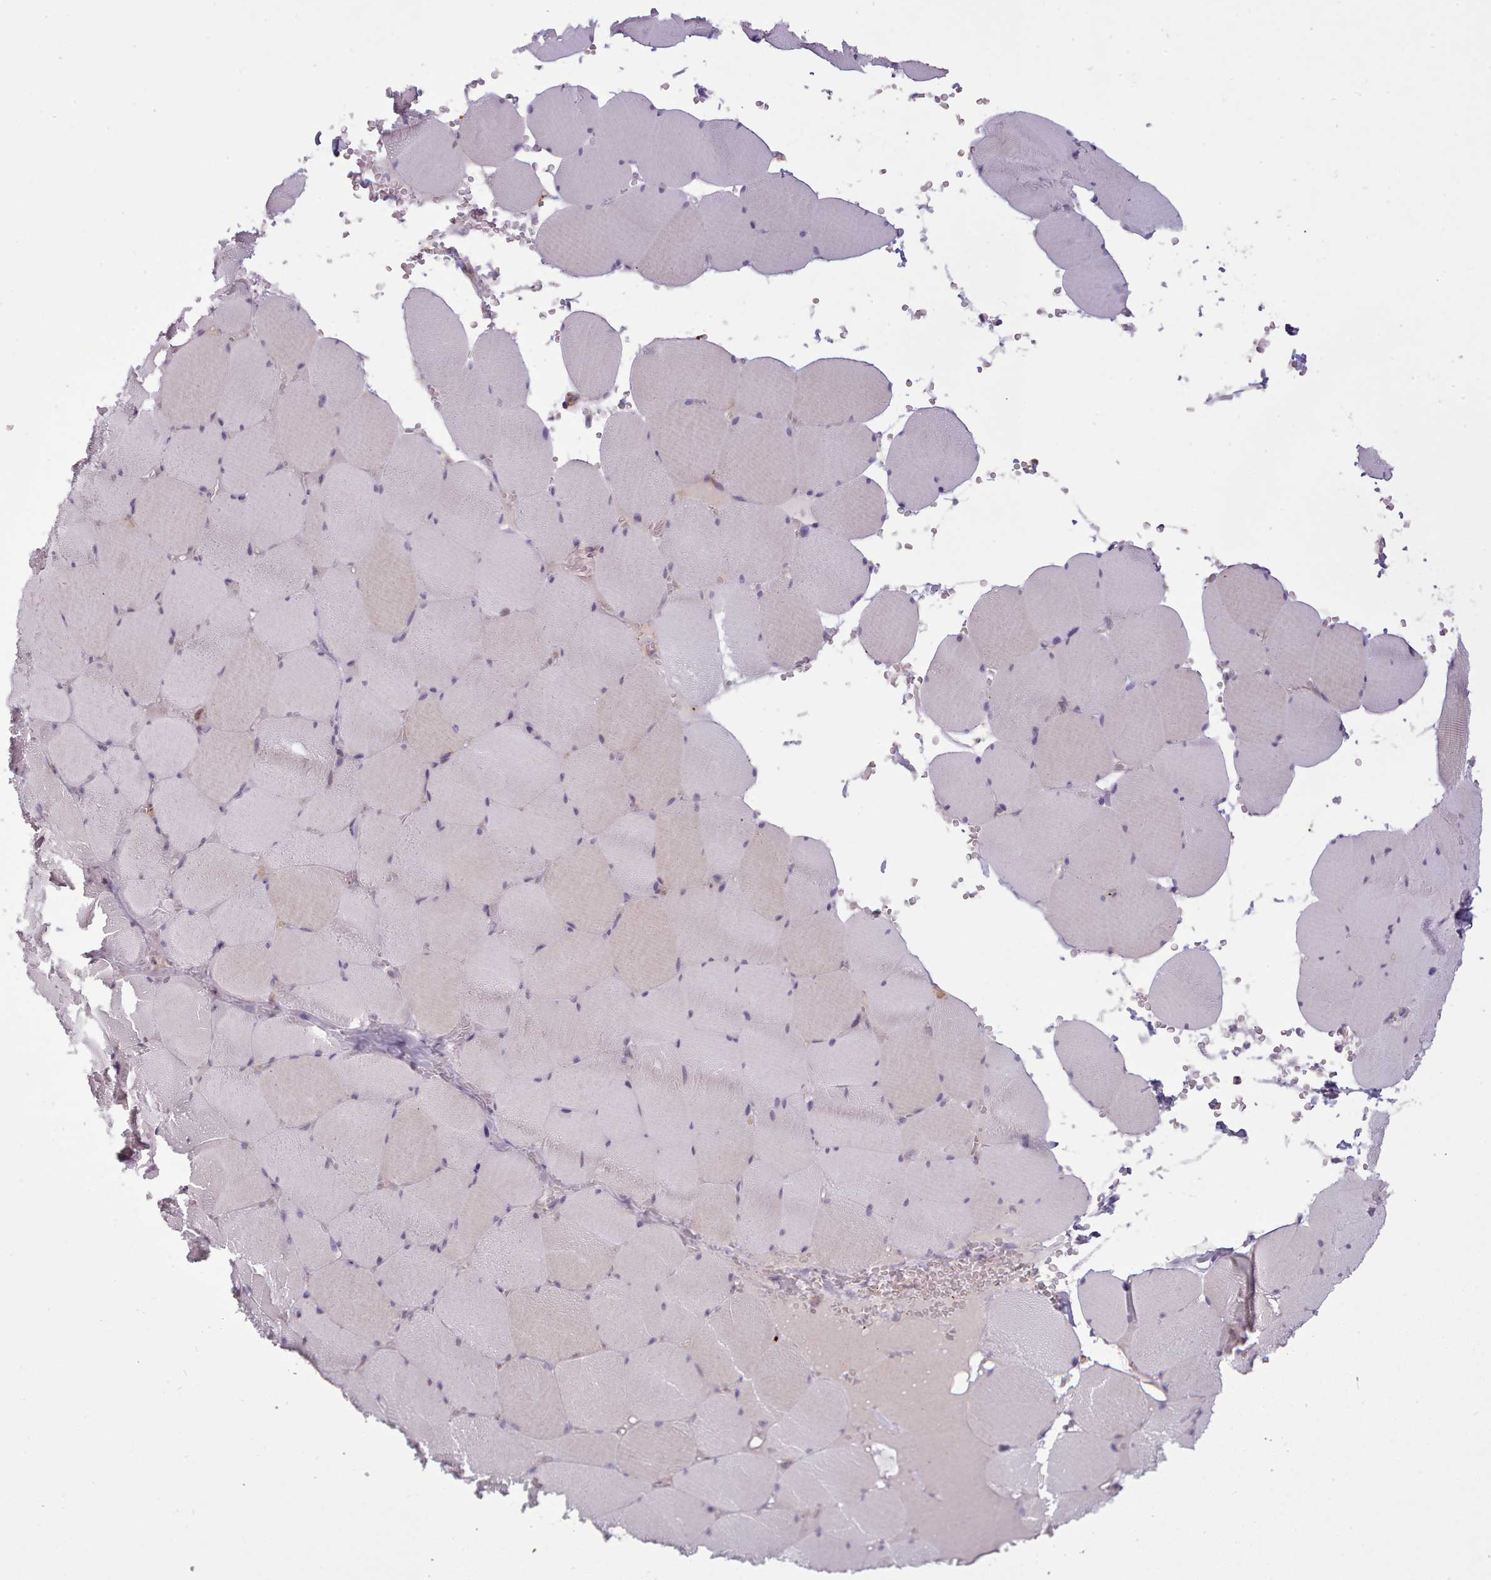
{"staining": {"intensity": "weak", "quantity": "<25%", "location": "cytoplasmic/membranous"}, "tissue": "skeletal muscle", "cell_type": "Myocytes", "image_type": "normal", "snomed": [{"axis": "morphology", "description": "Normal tissue, NOS"}, {"axis": "topography", "description": "Skeletal muscle"}, {"axis": "topography", "description": "Head-Neck"}], "caption": "Human skeletal muscle stained for a protein using immunohistochemistry demonstrates no staining in myocytes.", "gene": "NDST2", "patient": {"sex": "male", "age": 66}}